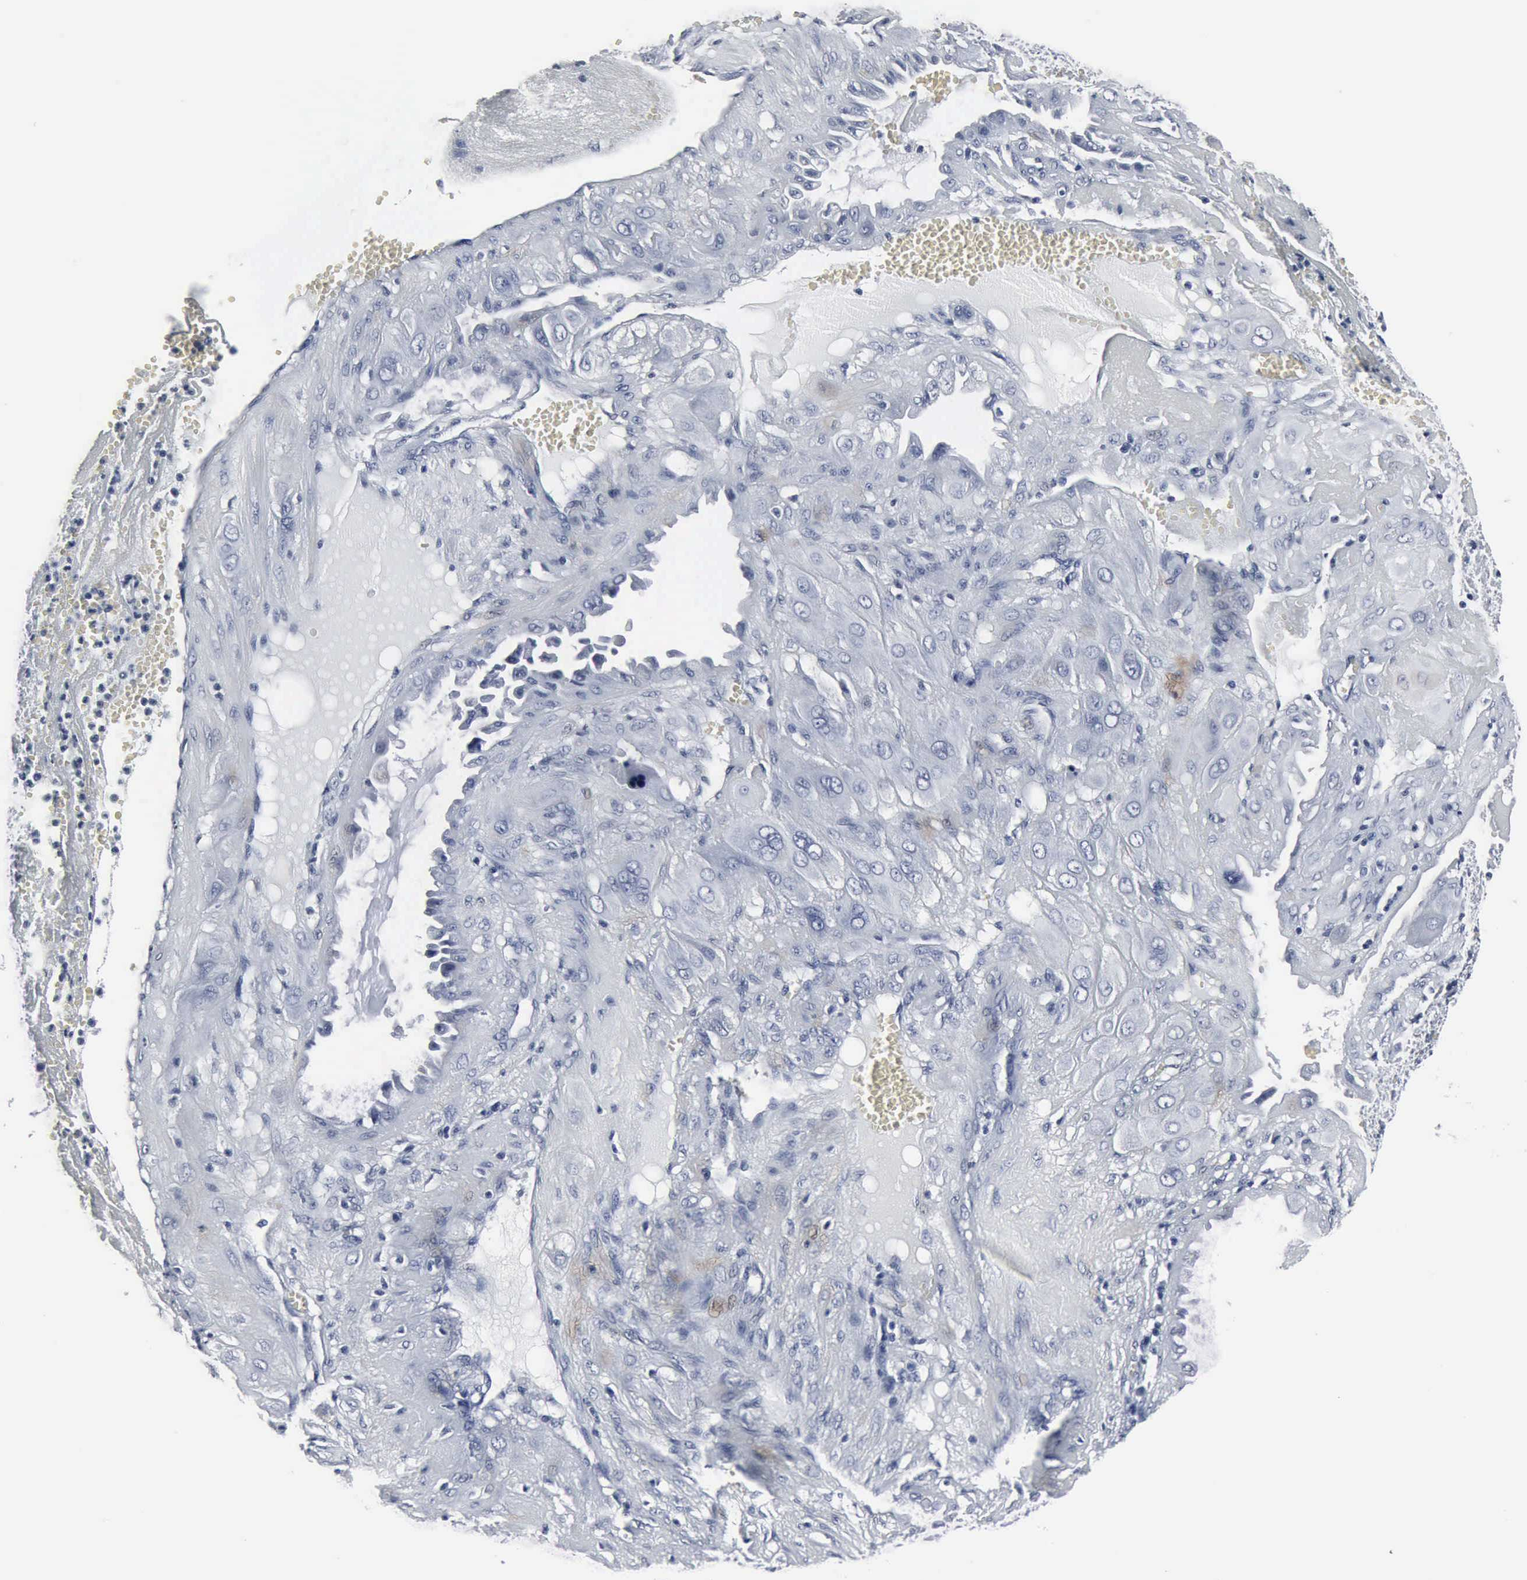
{"staining": {"intensity": "negative", "quantity": "none", "location": "none"}, "tissue": "cervical cancer", "cell_type": "Tumor cells", "image_type": "cancer", "snomed": [{"axis": "morphology", "description": "Squamous cell carcinoma, NOS"}, {"axis": "topography", "description": "Cervix"}], "caption": "This image is of cervical cancer (squamous cell carcinoma) stained with IHC to label a protein in brown with the nuclei are counter-stained blue. There is no staining in tumor cells. (Stains: DAB immunohistochemistry with hematoxylin counter stain, Microscopy: brightfield microscopy at high magnification).", "gene": "SNAP25", "patient": {"sex": "female", "age": 34}}